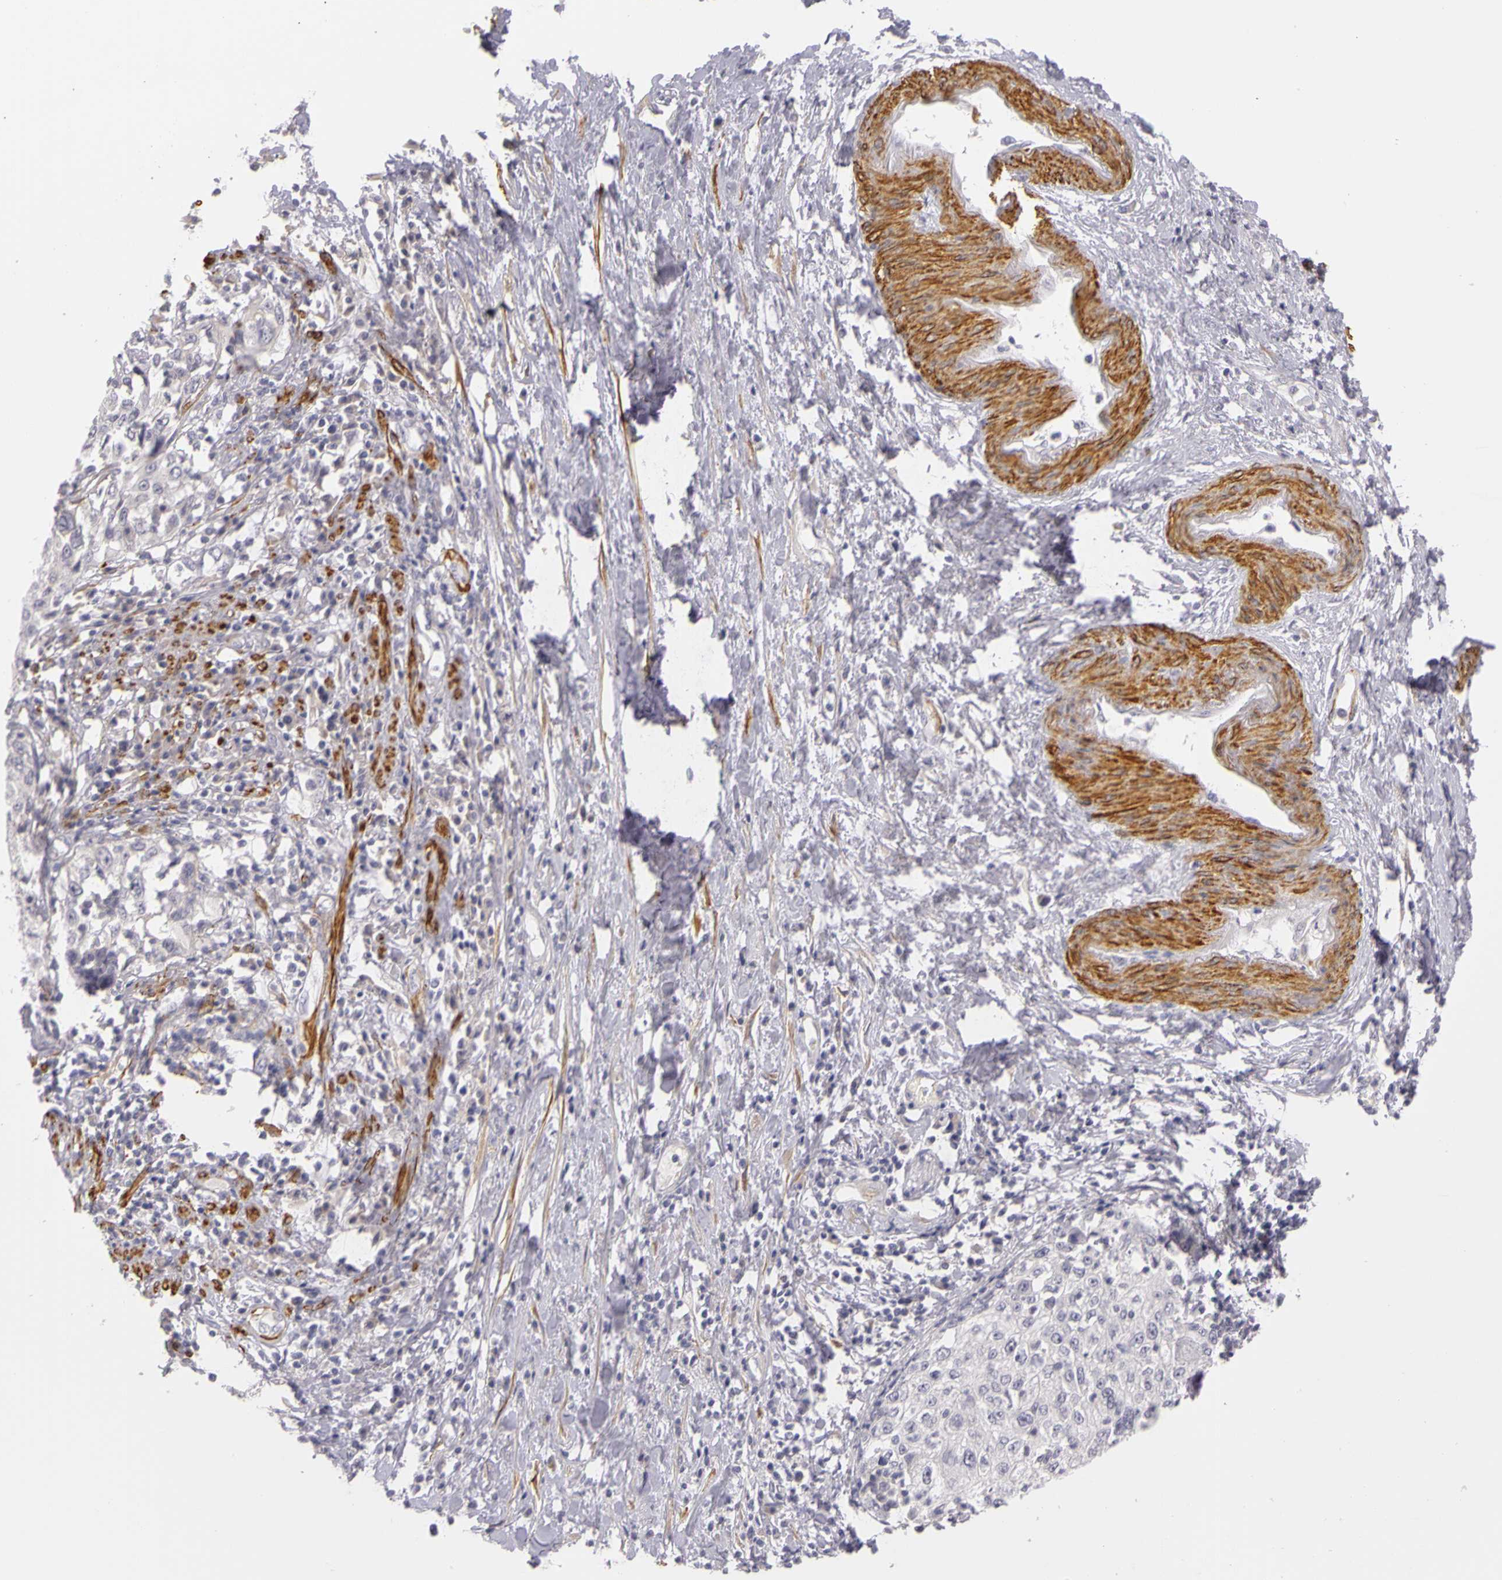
{"staining": {"intensity": "negative", "quantity": "none", "location": "none"}, "tissue": "cervical cancer", "cell_type": "Tumor cells", "image_type": "cancer", "snomed": [{"axis": "morphology", "description": "Squamous cell carcinoma, NOS"}, {"axis": "topography", "description": "Cervix"}], "caption": "Cervical cancer was stained to show a protein in brown. There is no significant positivity in tumor cells.", "gene": "CNTN2", "patient": {"sex": "female", "age": 57}}